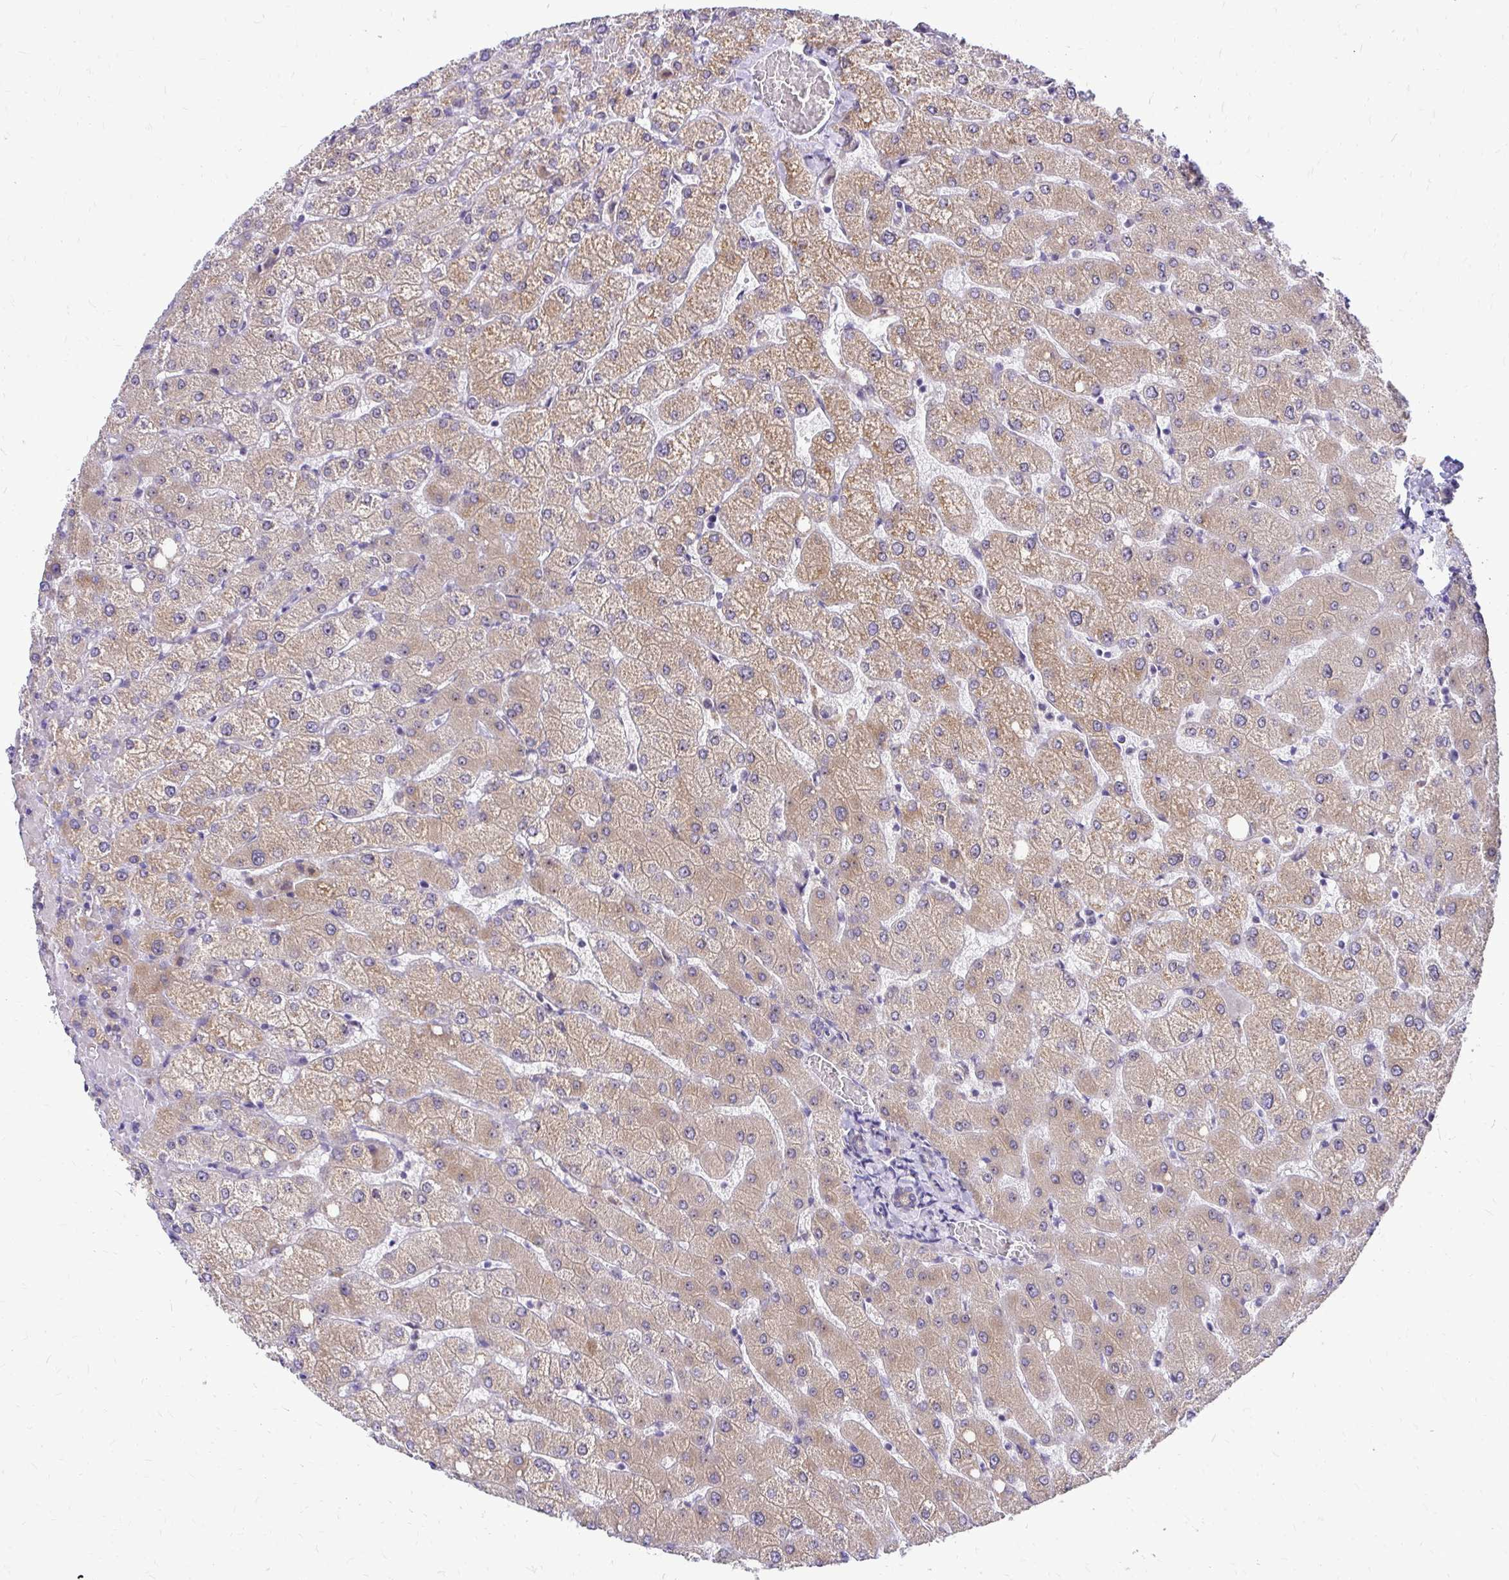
{"staining": {"intensity": "weak", "quantity": "25%-75%", "location": "cytoplasmic/membranous"}, "tissue": "liver", "cell_type": "Cholangiocytes", "image_type": "normal", "snomed": [{"axis": "morphology", "description": "Normal tissue, NOS"}, {"axis": "topography", "description": "Liver"}], "caption": "Immunohistochemistry image of unremarkable human liver stained for a protein (brown), which demonstrates low levels of weak cytoplasmic/membranous positivity in approximately 25%-75% of cholangiocytes.", "gene": "NIFK", "patient": {"sex": "female", "age": 54}}